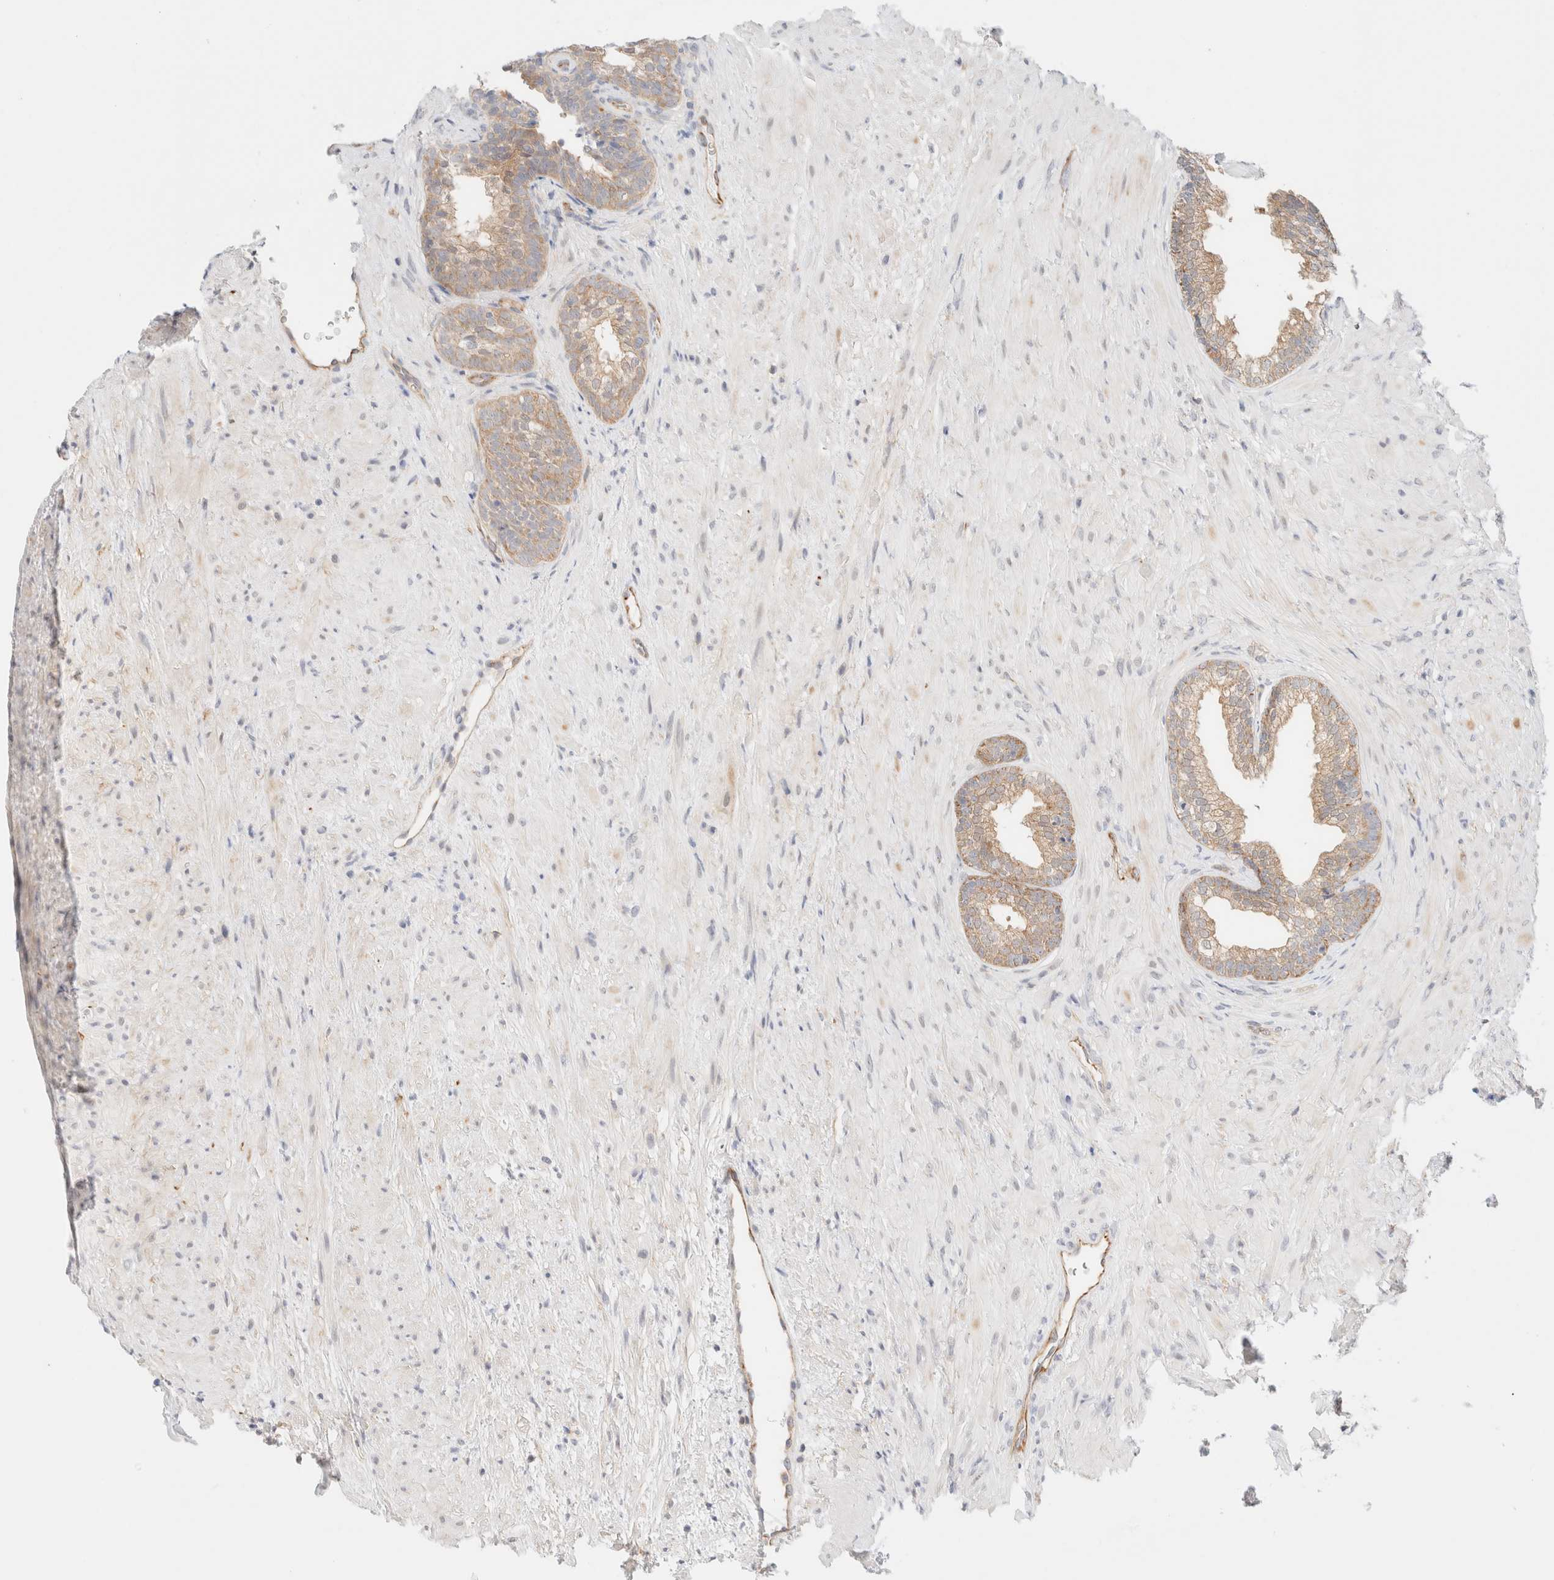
{"staining": {"intensity": "weak", "quantity": ">75%", "location": "cytoplasmic/membranous"}, "tissue": "prostate", "cell_type": "Glandular cells", "image_type": "normal", "snomed": [{"axis": "morphology", "description": "Normal tissue, NOS"}, {"axis": "topography", "description": "Prostate"}], "caption": "IHC (DAB) staining of unremarkable human prostate reveals weak cytoplasmic/membranous protein expression in about >75% of glandular cells.", "gene": "UNC13B", "patient": {"sex": "male", "age": 76}}